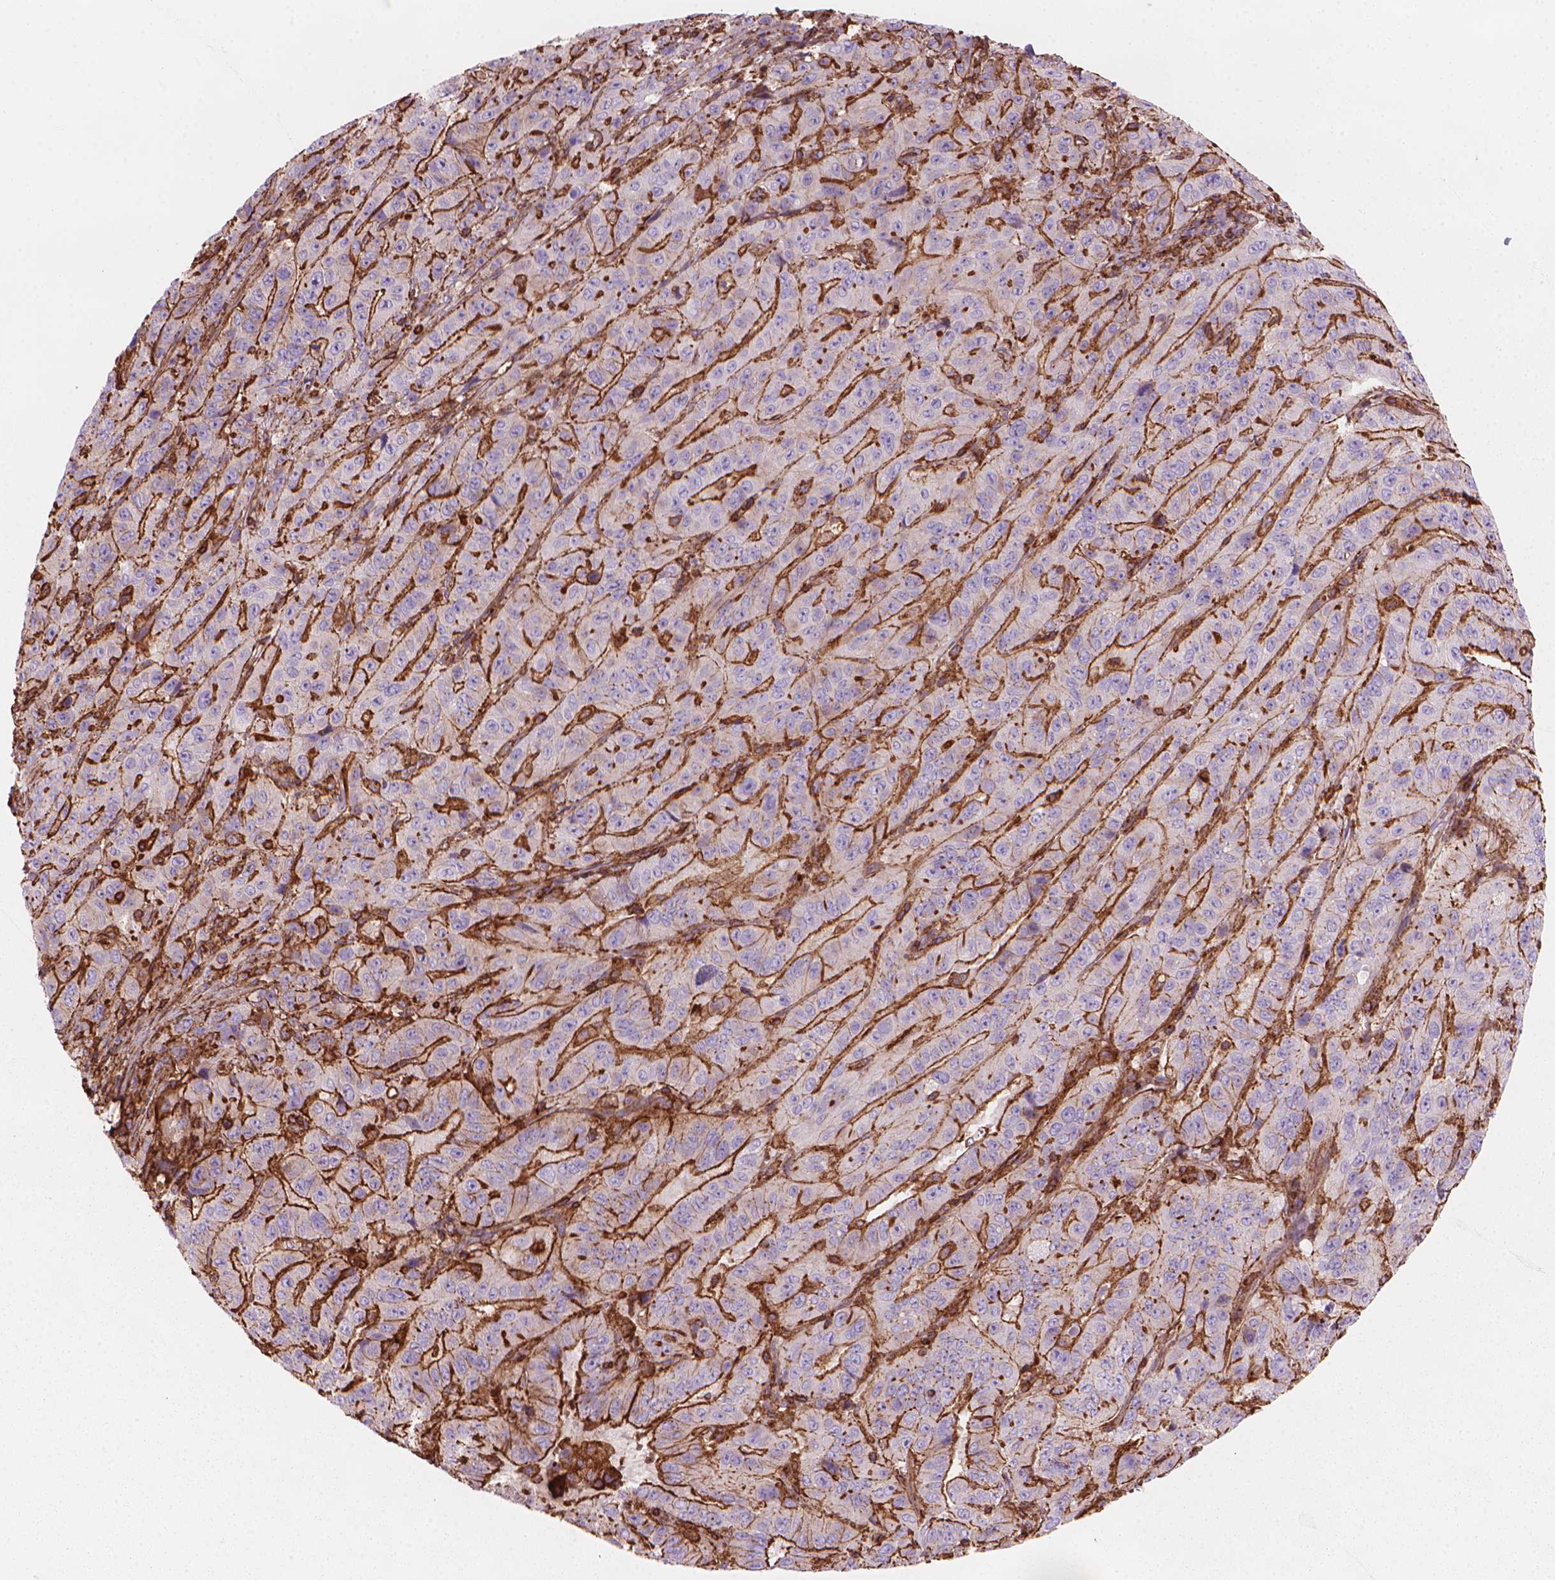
{"staining": {"intensity": "strong", "quantity": "25%-75%", "location": "cytoplasmic/membranous"}, "tissue": "pancreatic cancer", "cell_type": "Tumor cells", "image_type": "cancer", "snomed": [{"axis": "morphology", "description": "Adenocarcinoma, NOS"}, {"axis": "topography", "description": "Pancreas"}], "caption": "Pancreatic adenocarcinoma was stained to show a protein in brown. There is high levels of strong cytoplasmic/membranous staining in approximately 25%-75% of tumor cells. (IHC, brightfield microscopy, high magnification).", "gene": "PATJ", "patient": {"sex": "male", "age": 63}}